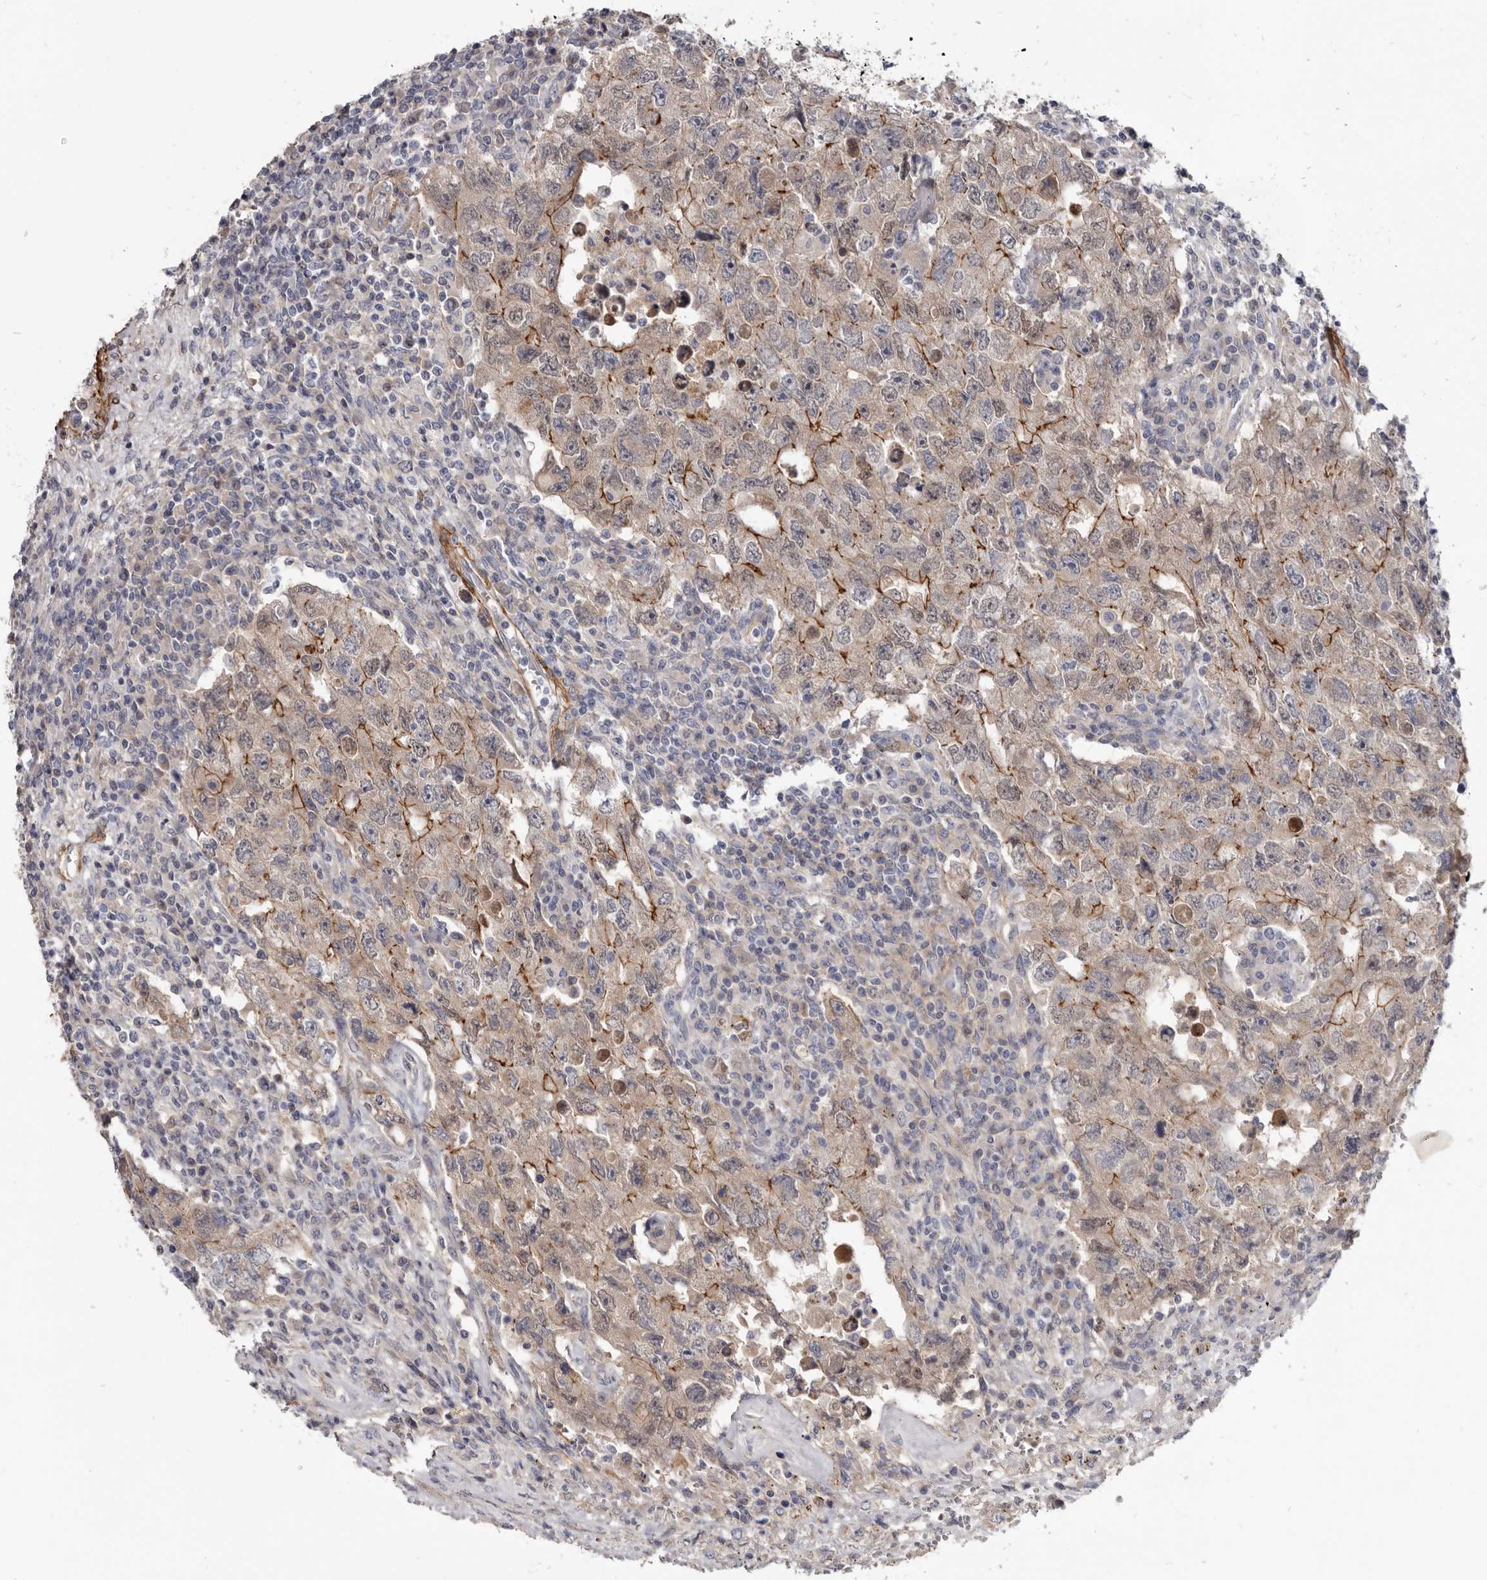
{"staining": {"intensity": "strong", "quantity": "<25%", "location": "cytoplasmic/membranous"}, "tissue": "testis cancer", "cell_type": "Tumor cells", "image_type": "cancer", "snomed": [{"axis": "morphology", "description": "Carcinoma, Embryonal, NOS"}, {"axis": "topography", "description": "Testis"}], "caption": "Testis cancer tissue shows strong cytoplasmic/membranous expression in about <25% of tumor cells, visualized by immunohistochemistry.", "gene": "CGN", "patient": {"sex": "male", "age": 26}}